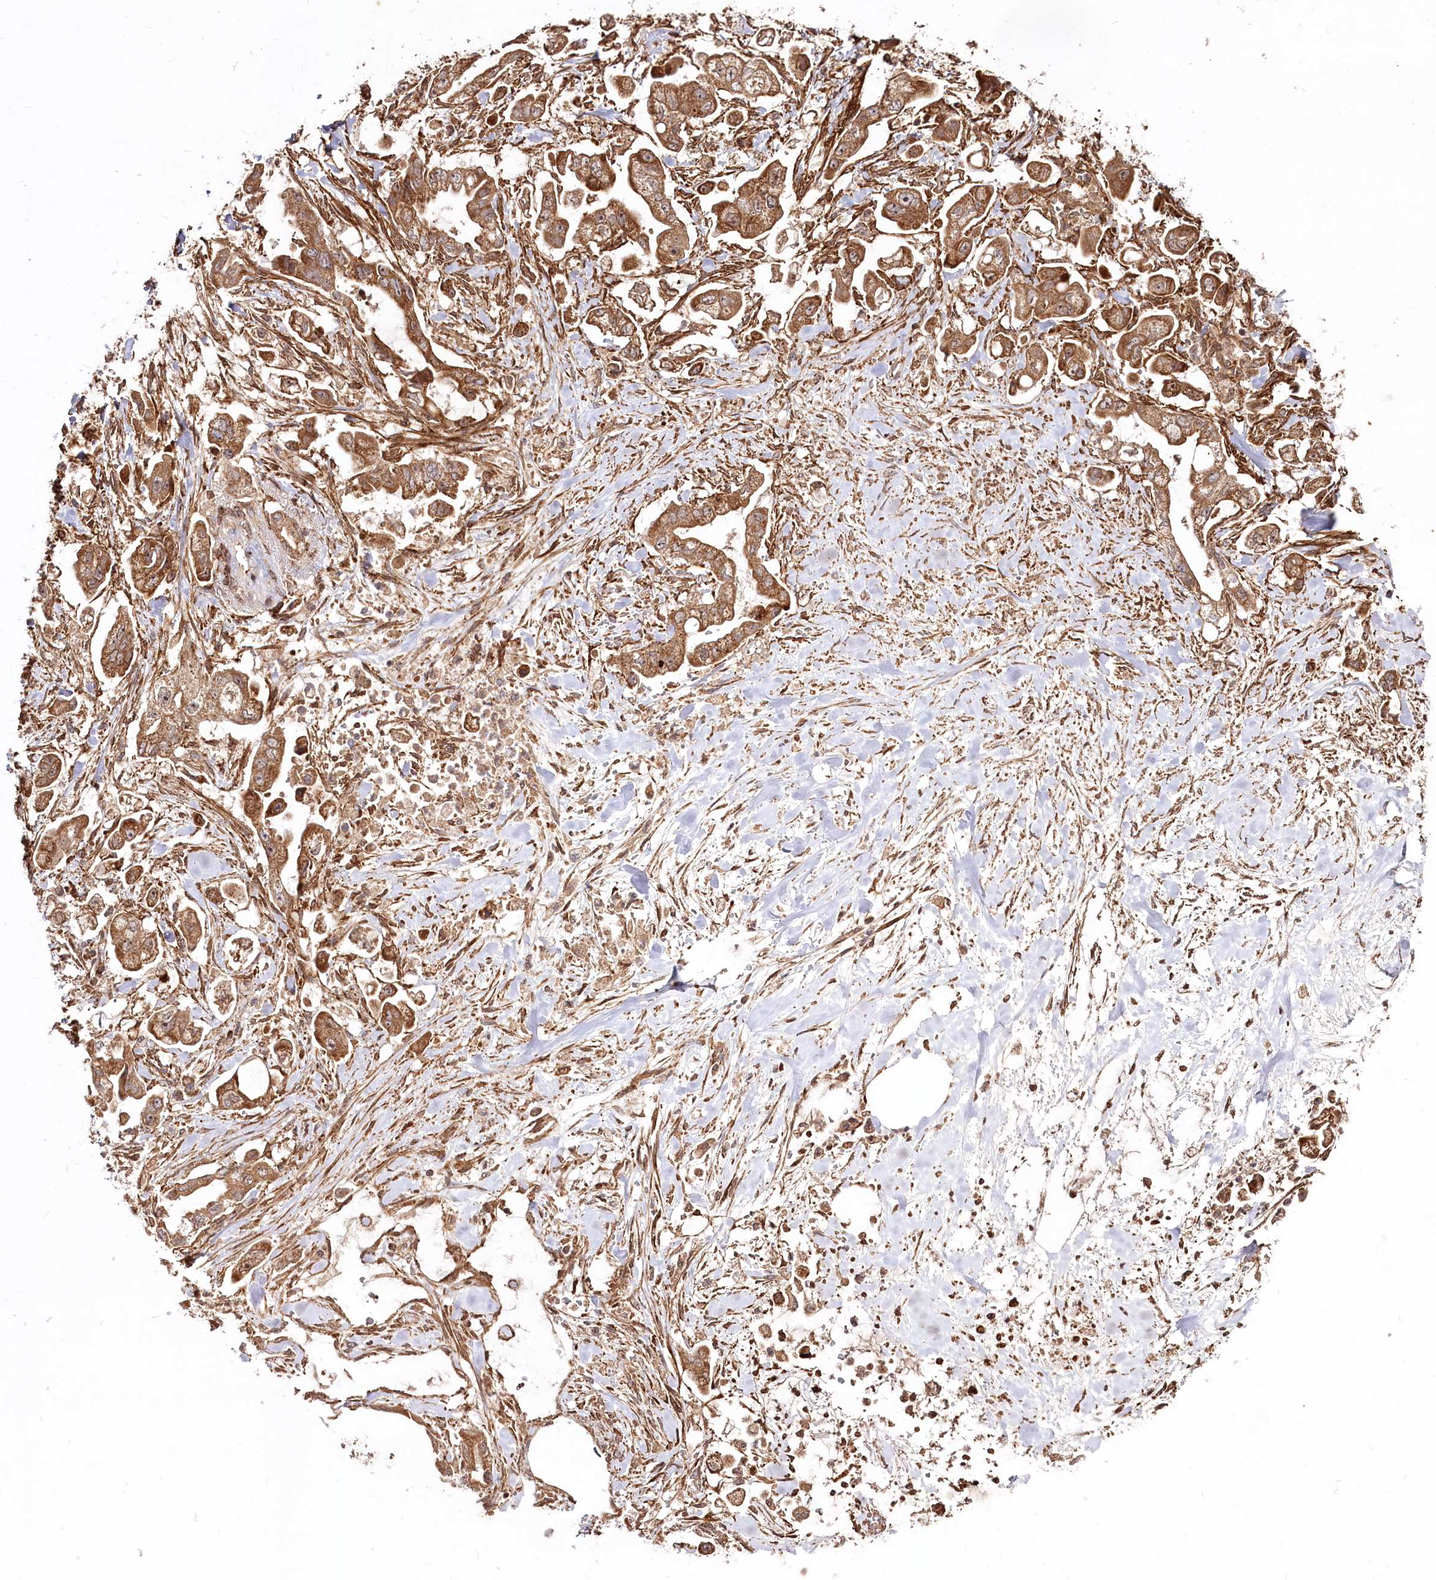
{"staining": {"intensity": "moderate", "quantity": ">75%", "location": "cytoplasmic/membranous"}, "tissue": "stomach cancer", "cell_type": "Tumor cells", "image_type": "cancer", "snomed": [{"axis": "morphology", "description": "Adenocarcinoma, NOS"}, {"axis": "topography", "description": "Stomach"}], "caption": "IHC (DAB (3,3'-diaminobenzidine)) staining of stomach adenocarcinoma displays moderate cytoplasmic/membranous protein expression in approximately >75% of tumor cells. (Stains: DAB in brown, nuclei in blue, Microscopy: brightfield microscopy at high magnification).", "gene": "REXO2", "patient": {"sex": "male", "age": 62}}